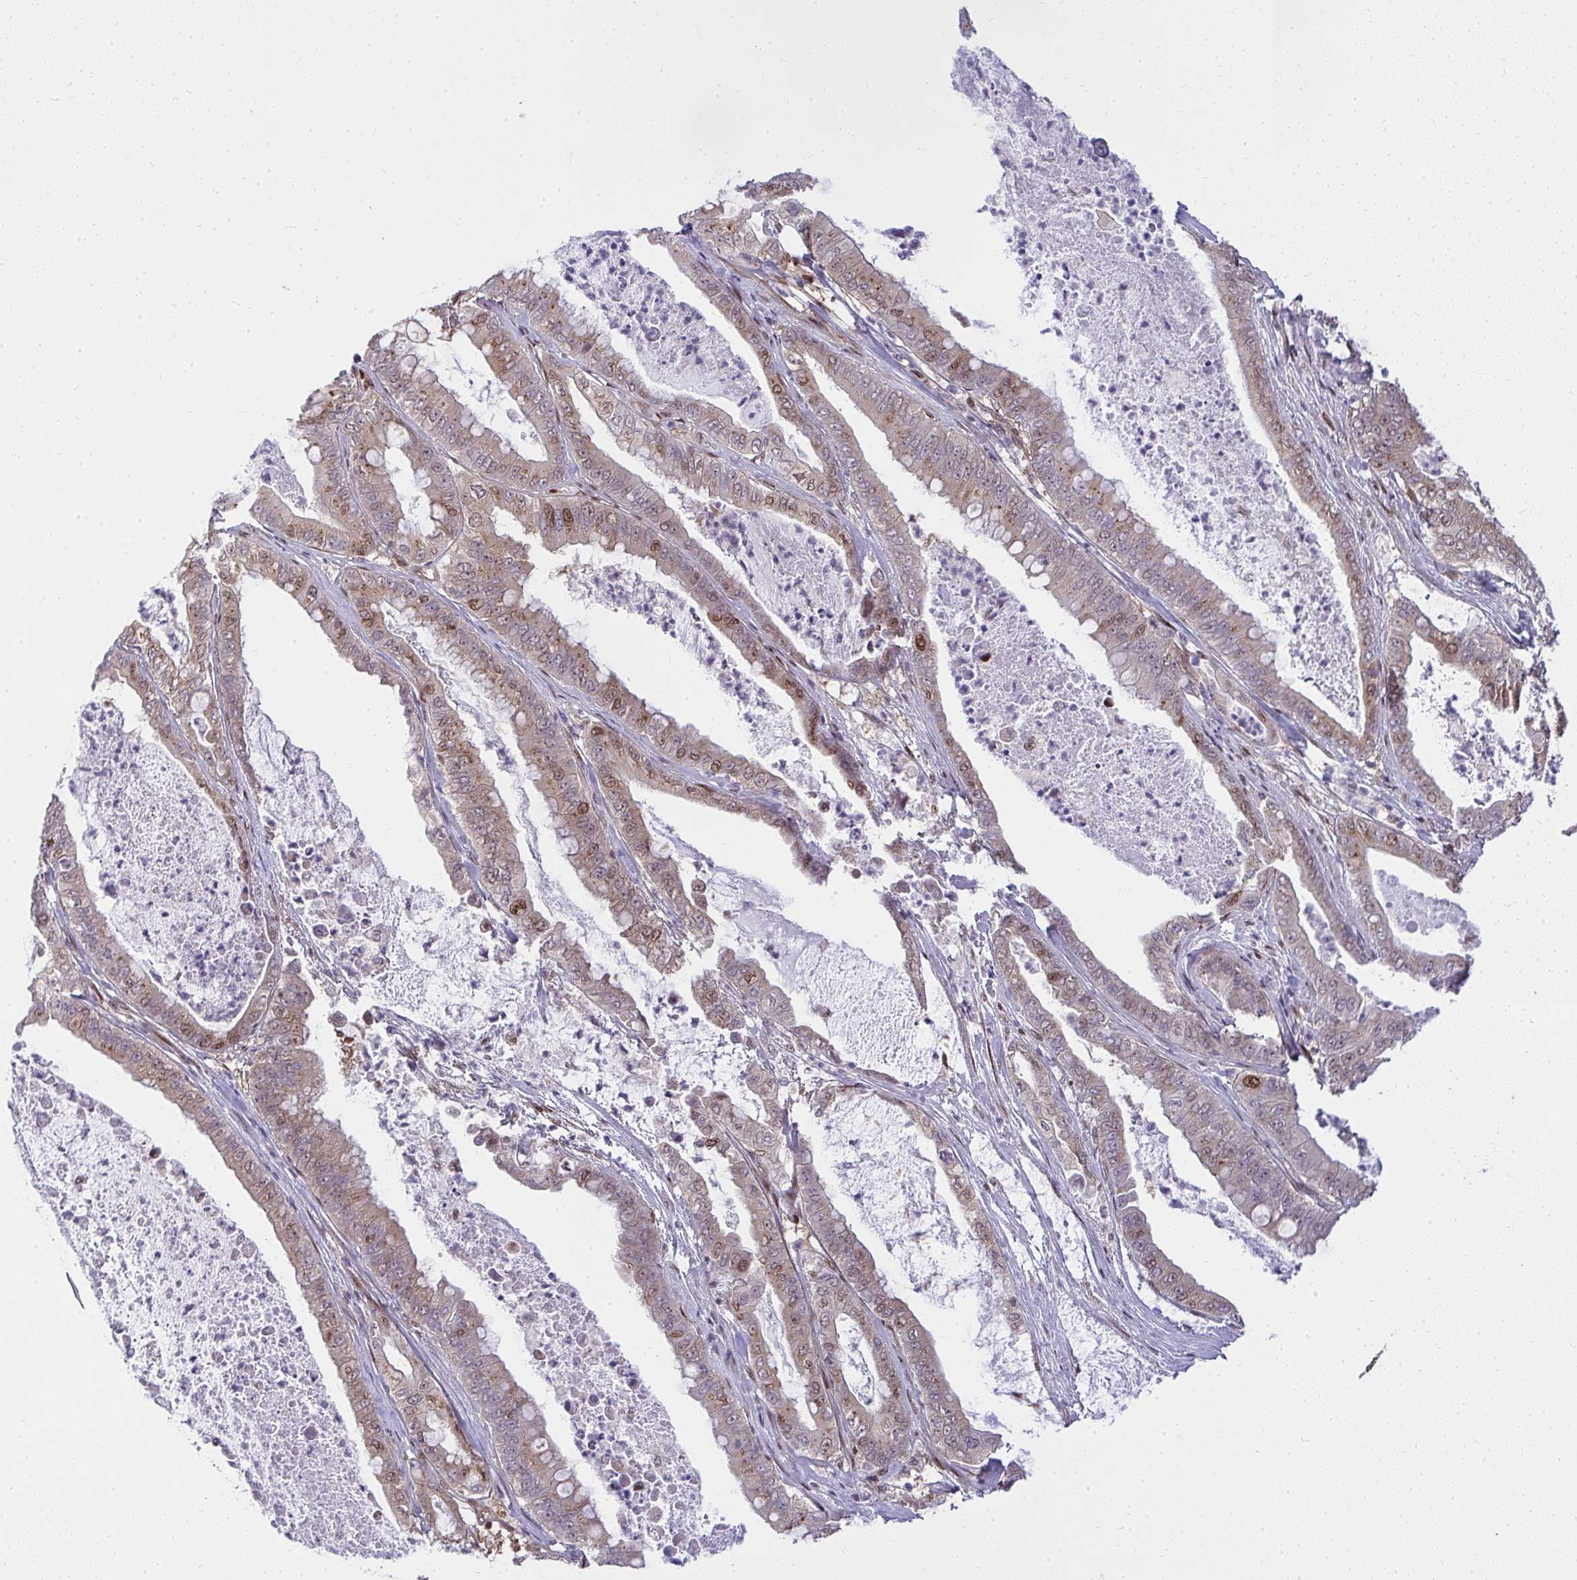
{"staining": {"intensity": "moderate", "quantity": "<25%", "location": "cytoplasmic/membranous,nuclear"}, "tissue": "pancreatic cancer", "cell_type": "Tumor cells", "image_type": "cancer", "snomed": [{"axis": "morphology", "description": "Adenocarcinoma, NOS"}, {"axis": "topography", "description": "Pancreas"}], "caption": "Protein expression analysis of pancreatic cancer (adenocarcinoma) shows moderate cytoplasmic/membranous and nuclear expression in approximately <25% of tumor cells.", "gene": "PIGY", "patient": {"sex": "male", "age": 71}}